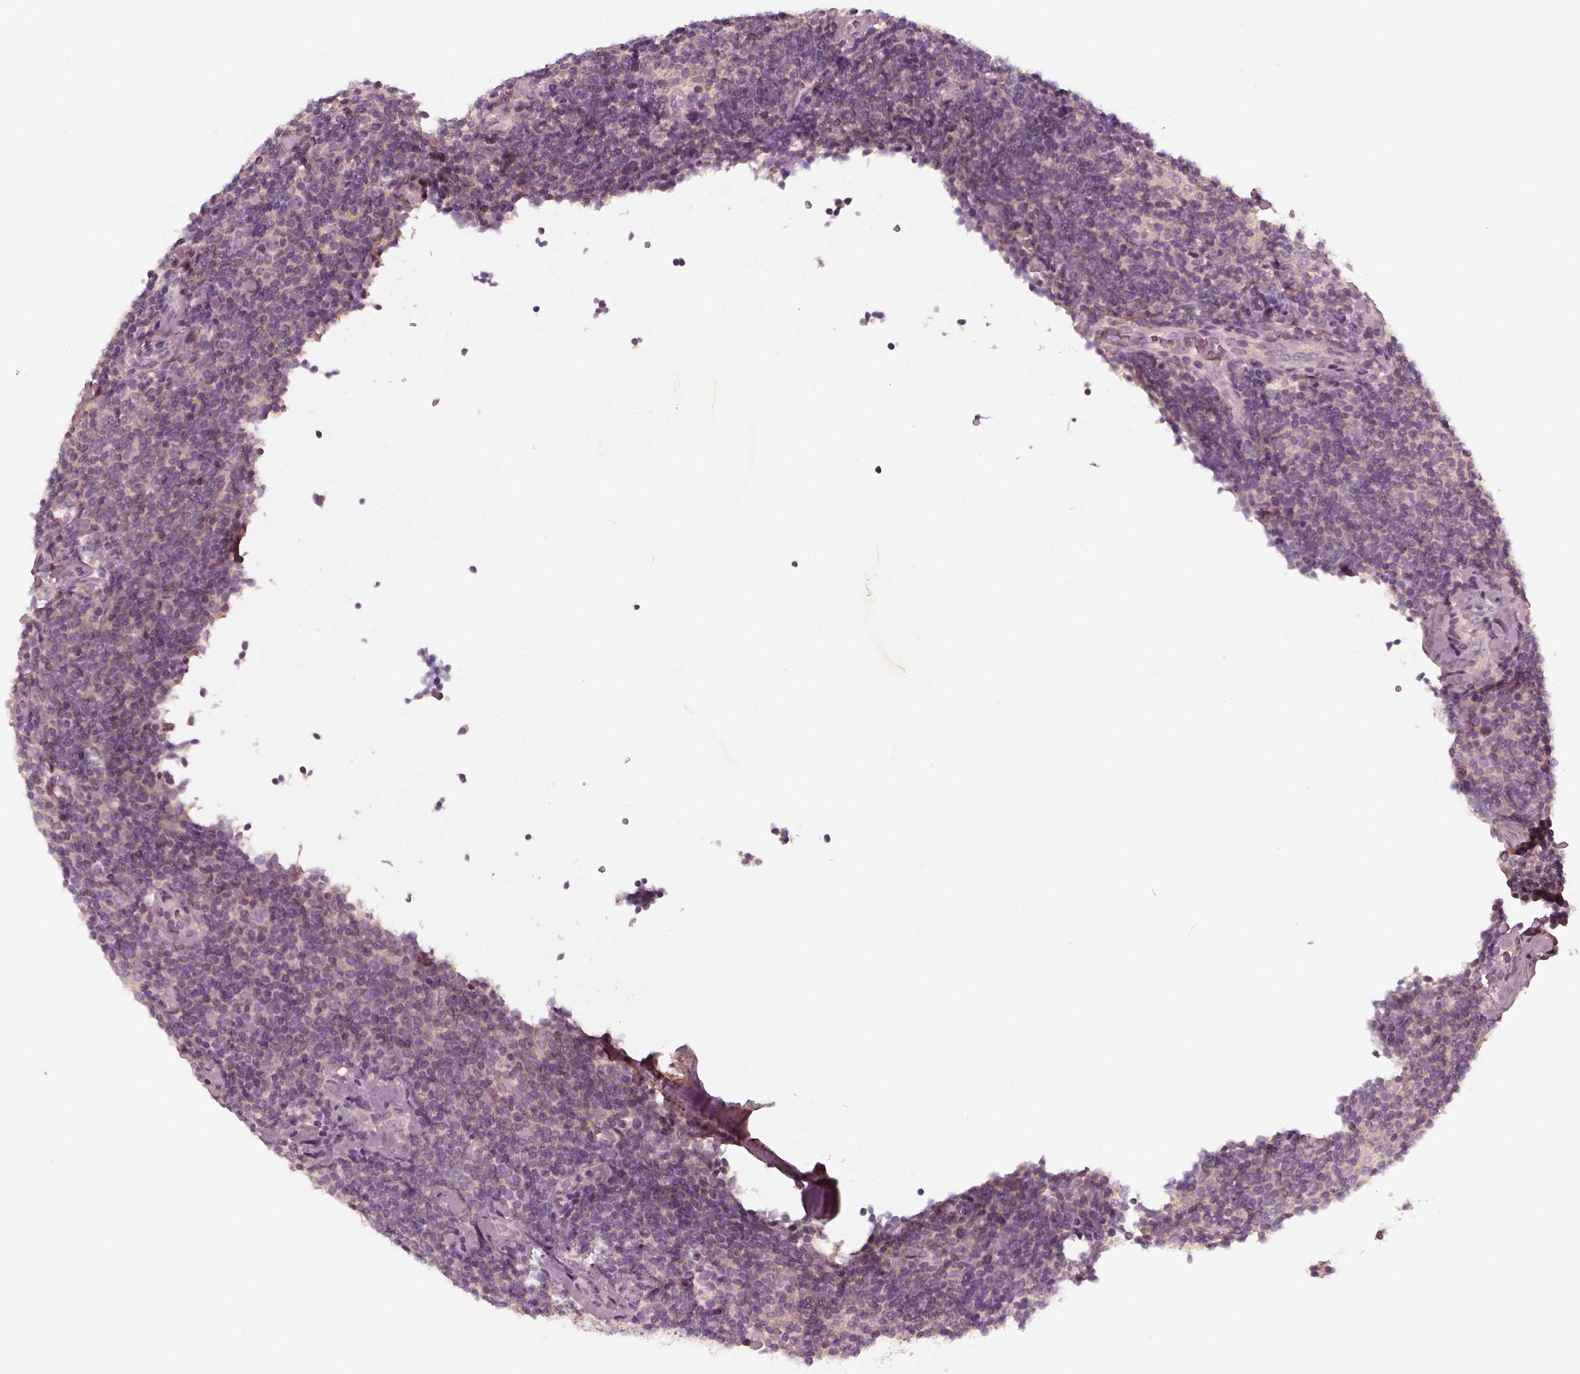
{"staining": {"intensity": "negative", "quantity": "none", "location": "none"}, "tissue": "lymphoma", "cell_type": "Tumor cells", "image_type": "cancer", "snomed": [{"axis": "morphology", "description": "Malignant lymphoma, non-Hodgkin's type, Low grade"}, {"axis": "topography", "description": "Lymph node"}], "caption": "Immunohistochemical staining of malignant lymphoma, non-Hodgkin's type (low-grade) shows no significant expression in tumor cells.", "gene": "SDCBP2", "patient": {"sex": "female", "age": 56}}